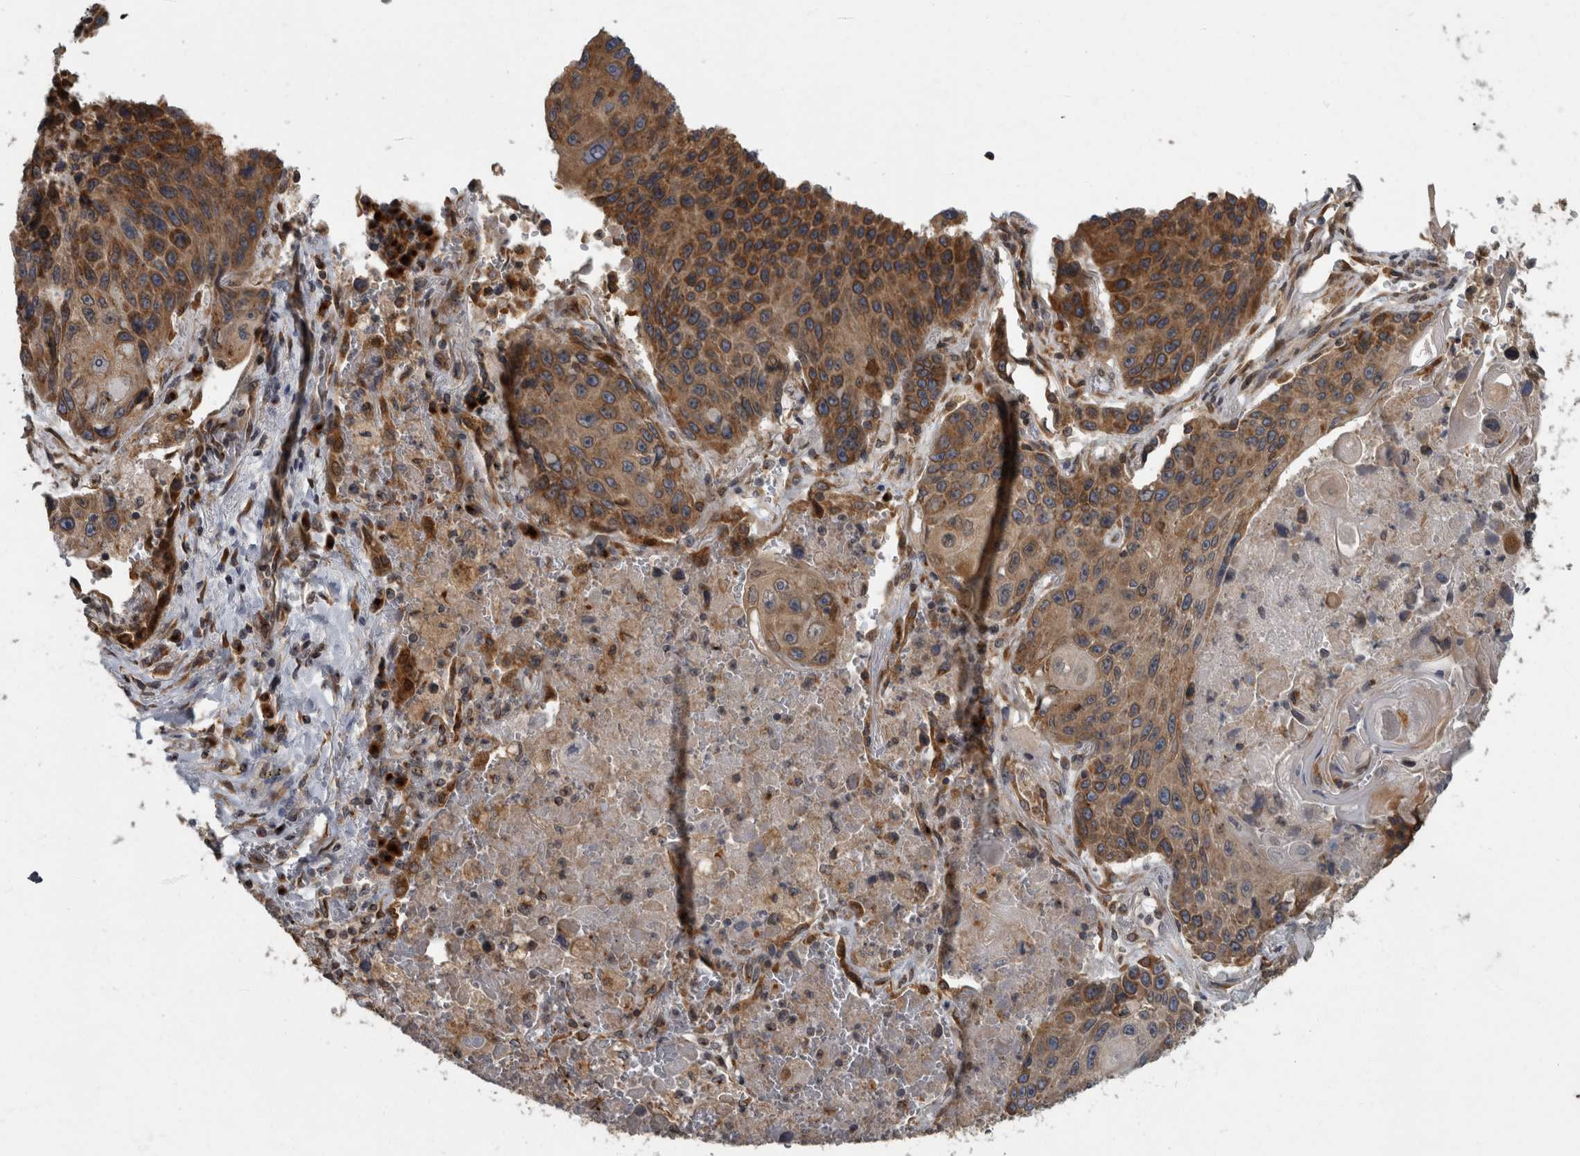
{"staining": {"intensity": "moderate", "quantity": ">75%", "location": "cytoplasmic/membranous"}, "tissue": "lung cancer", "cell_type": "Tumor cells", "image_type": "cancer", "snomed": [{"axis": "morphology", "description": "Squamous cell carcinoma, NOS"}, {"axis": "topography", "description": "Lung"}], "caption": "Protein analysis of squamous cell carcinoma (lung) tissue displays moderate cytoplasmic/membranous staining in about >75% of tumor cells. (brown staining indicates protein expression, while blue staining denotes nuclei).", "gene": "LMAN2L", "patient": {"sex": "male", "age": 61}}